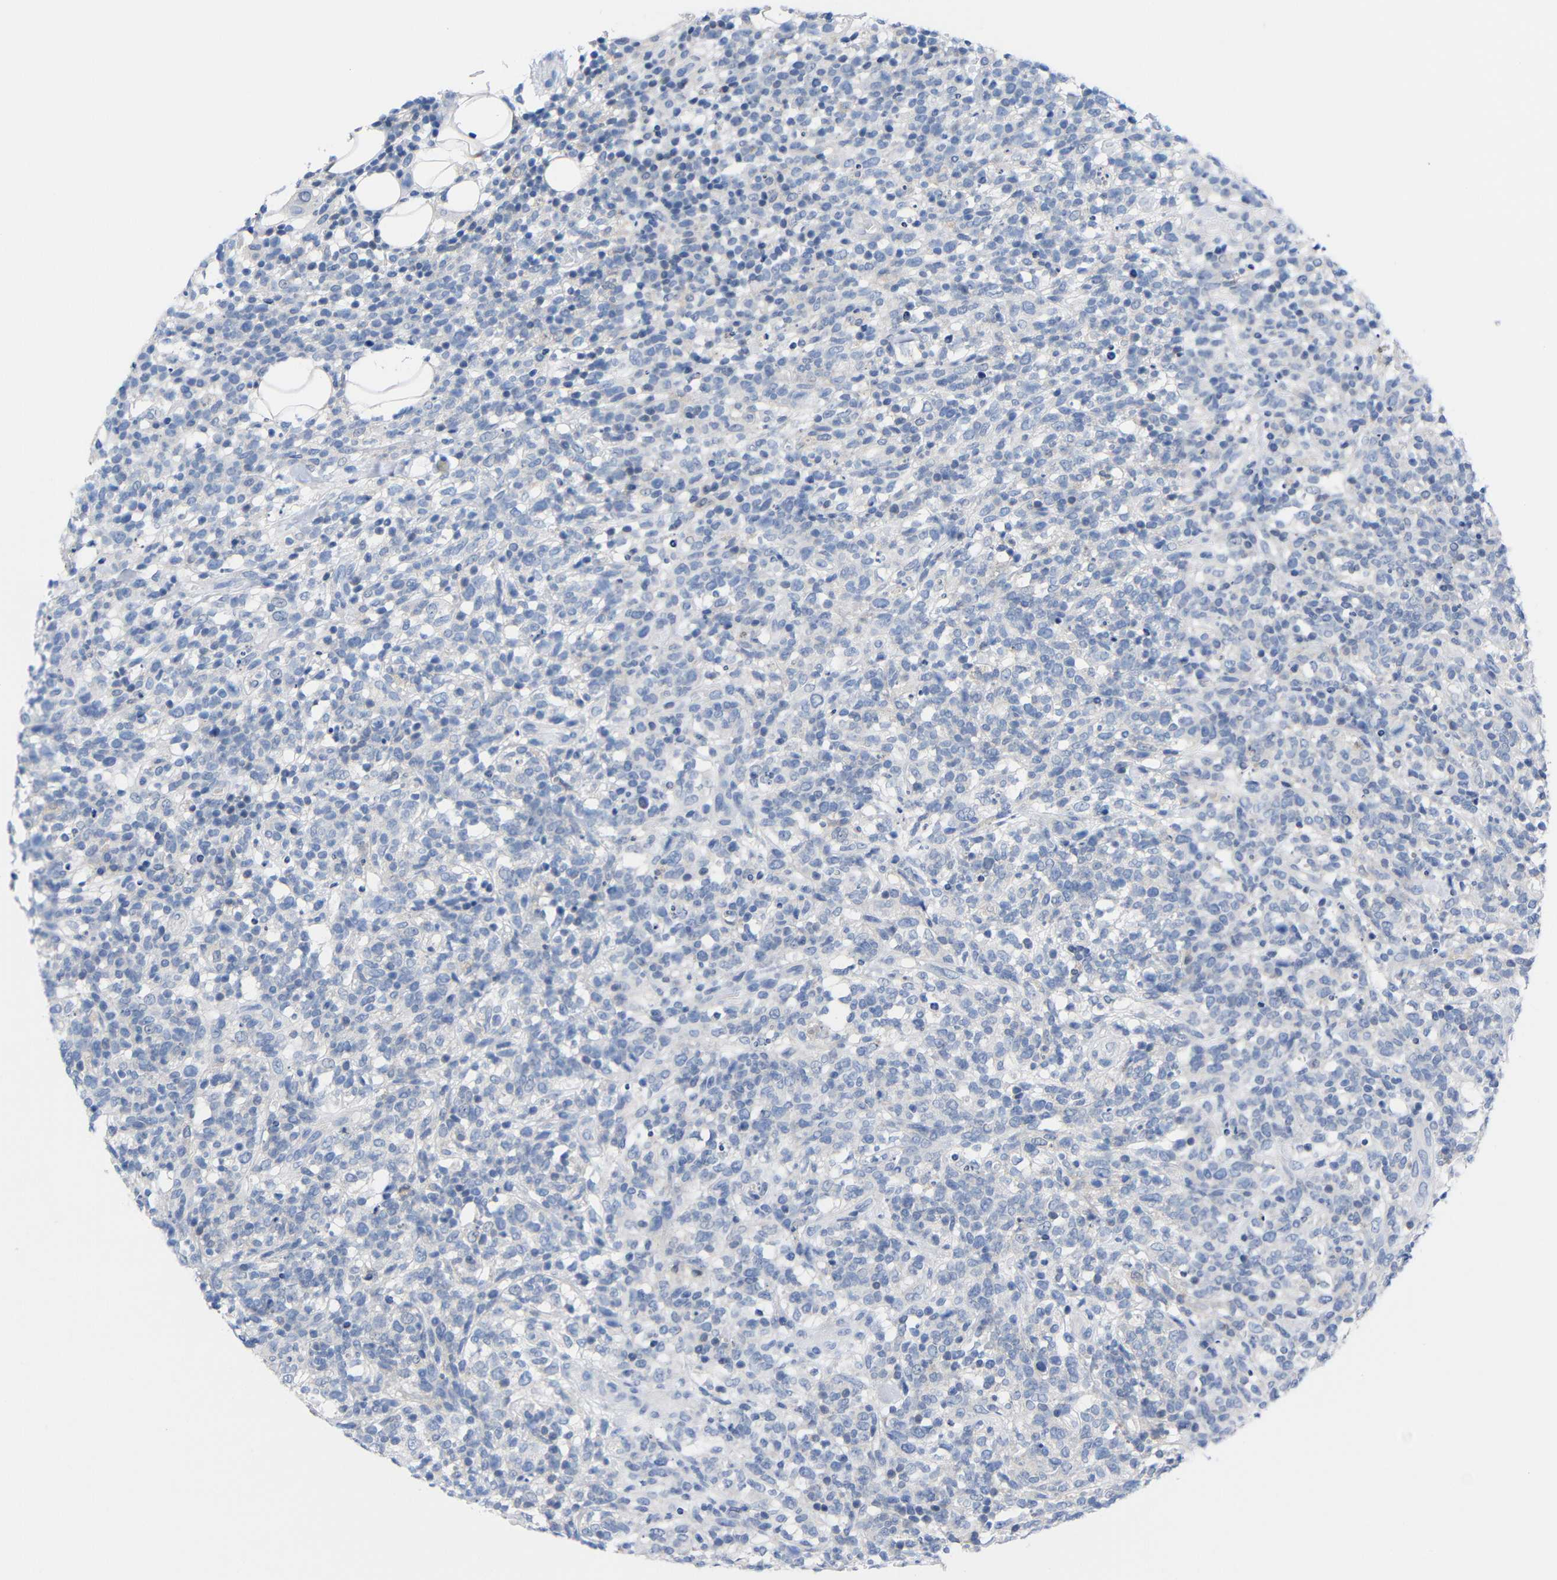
{"staining": {"intensity": "negative", "quantity": "none", "location": "none"}, "tissue": "lymphoma", "cell_type": "Tumor cells", "image_type": "cancer", "snomed": [{"axis": "morphology", "description": "Malignant lymphoma, non-Hodgkin's type, High grade"}, {"axis": "topography", "description": "Lymph node"}], "caption": "Micrograph shows no significant protein positivity in tumor cells of high-grade malignant lymphoma, non-Hodgkin's type. (DAB (3,3'-diaminobenzidine) immunohistochemistry visualized using brightfield microscopy, high magnification).", "gene": "PEBP1", "patient": {"sex": "female", "age": 73}}